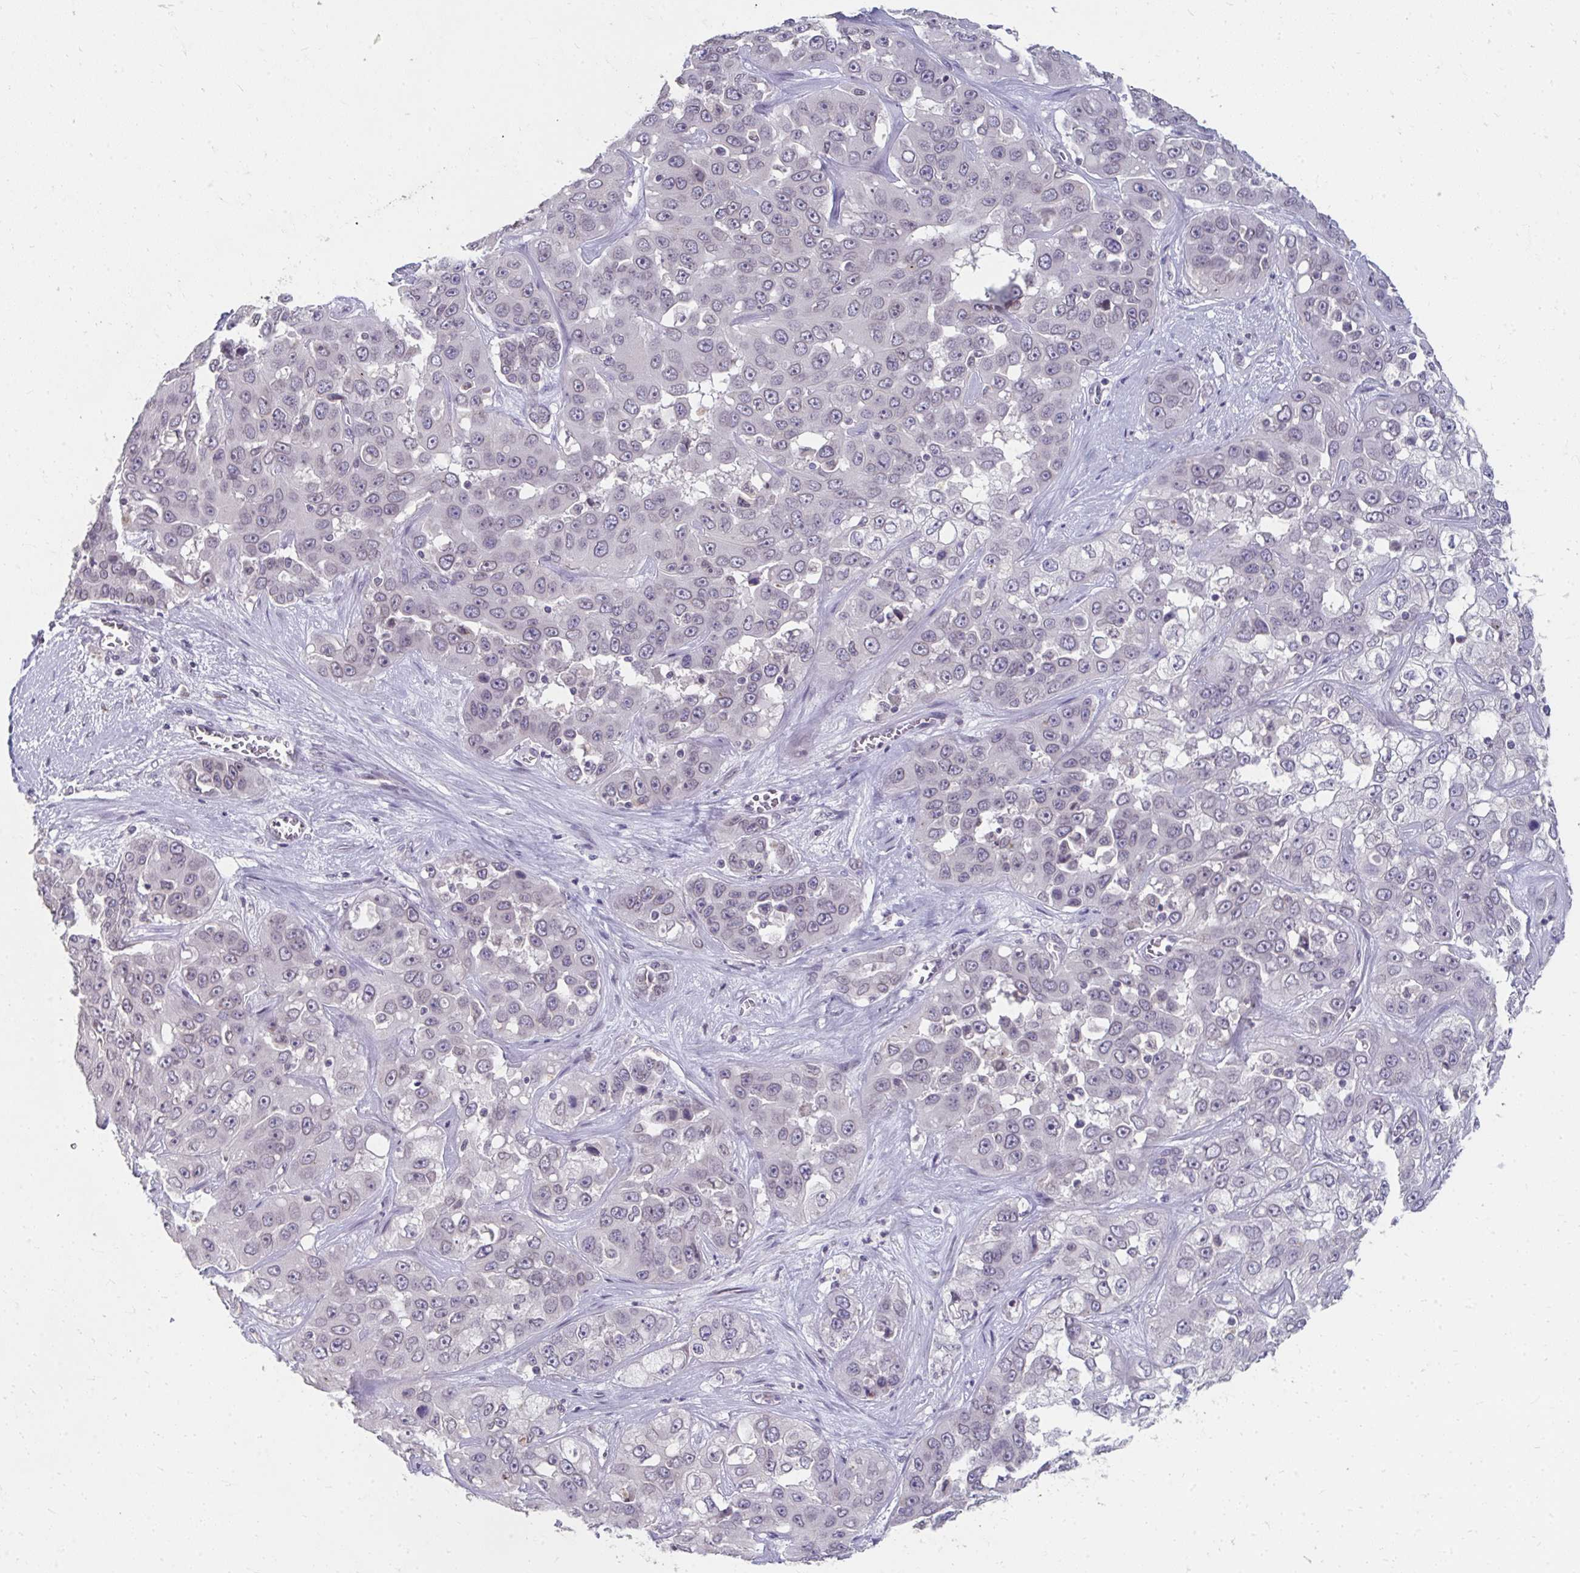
{"staining": {"intensity": "weak", "quantity": "<25%", "location": "cytoplasmic/membranous,nuclear"}, "tissue": "liver cancer", "cell_type": "Tumor cells", "image_type": "cancer", "snomed": [{"axis": "morphology", "description": "Cholangiocarcinoma"}, {"axis": "topography", "description": "Liver"}], "caption": "Human liver cancer stained for a protein using immunohistochemistry (IHC) shows no staining in tumor cells.", "gene": "NUP133", "patient": {"sex": "female", "age": 52}}